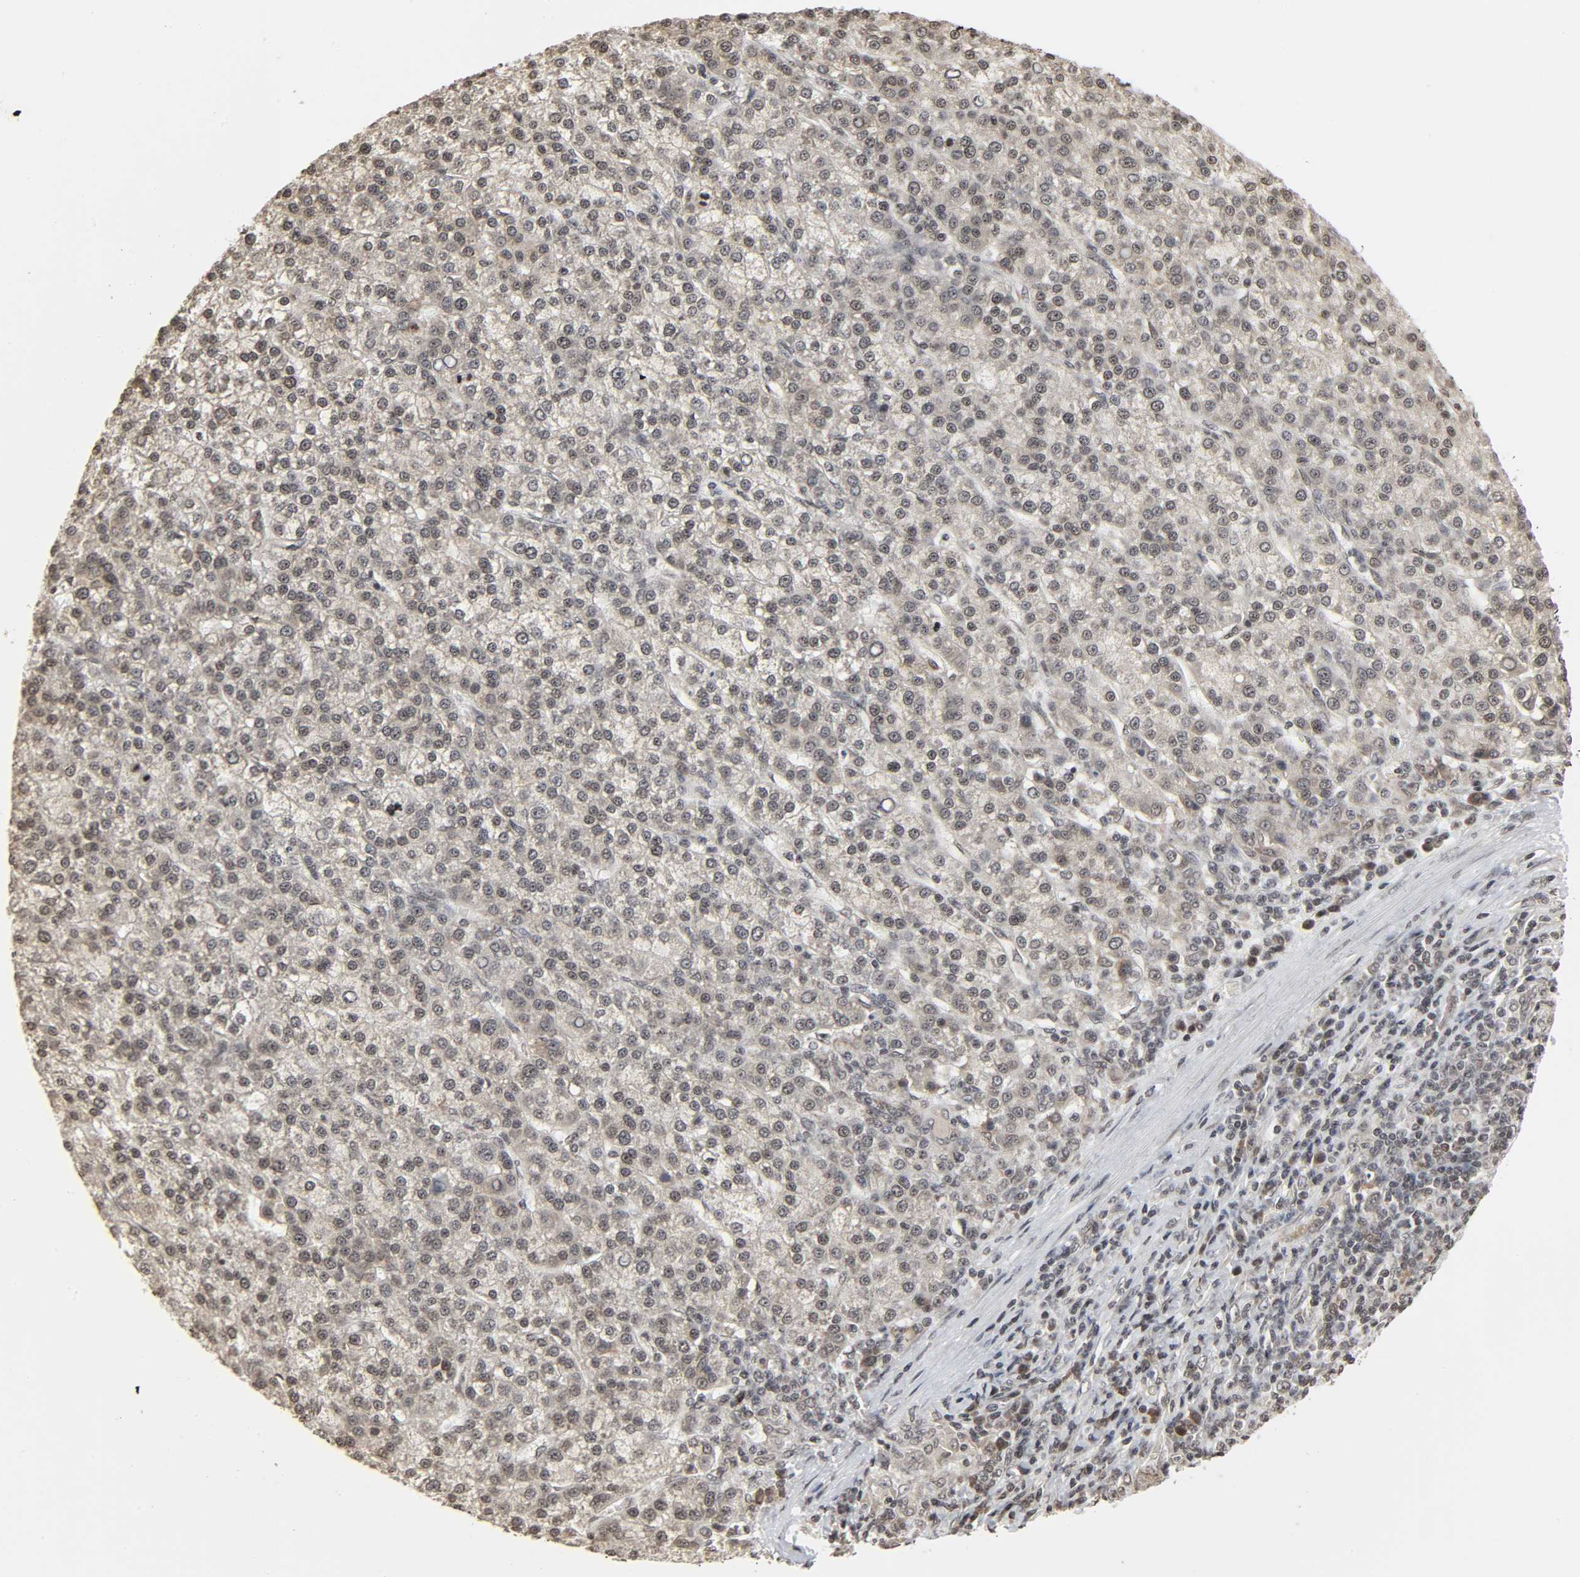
{"staining": {"intensity": "negative", "quantity": "none", "location": "none"}, "tissue": "liver cancer", "cell_type": "Tumor cells", "image_type": "cancer", "snomed": [{"axis": "morphology", "description": "Carcinoma, Hepatocellular, NOS"}, {"axis": "topography", "description": "Liver"}], "caption": "Liver cancer stained for a protein using immunohistochemistry reveals no positivity tumor cells.", "gene": "XRCC1", "patient": {"sex": "female", "age": 58}}